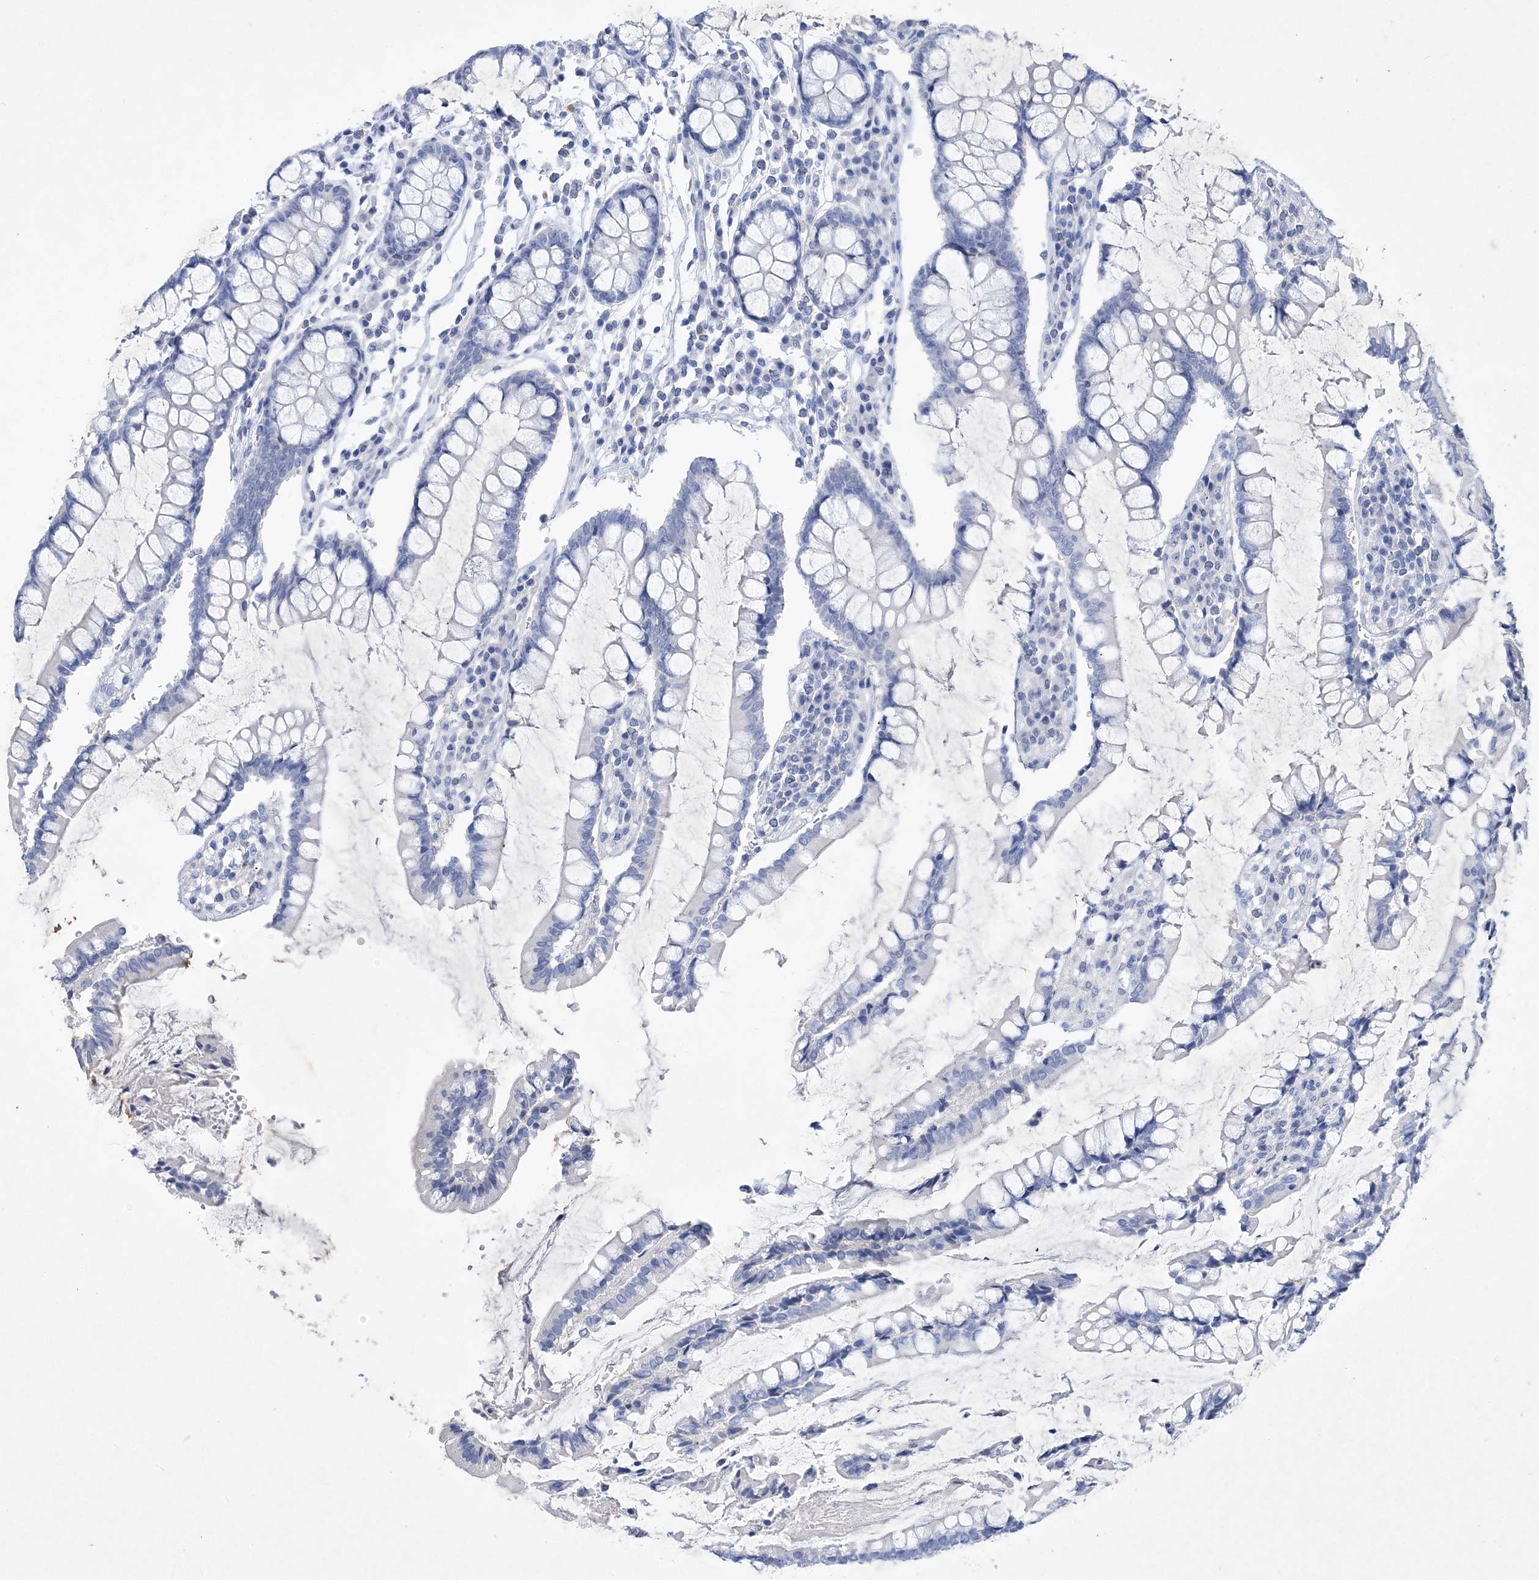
{"staining": {"intensity": "negative", "quantity": "none", "location": "none"}, "tissue": "colon", "cell_type": "Endothelial cells", "image_type": "normal", "snomed": [{"axis": "morphology", "description": "Normal tissue, NOS"}, {"axis": "topography", "description": "Colon"}], "caption": "This photomicrograph is of unremarkable colon stained with immunohistochemistry (IHC) to label a protein in brown with the nuclei are counter-stained blue. There is no expression in endothelial cells.", "gene": "COPS8", "patient": {"sex": "female", "age": 79}}